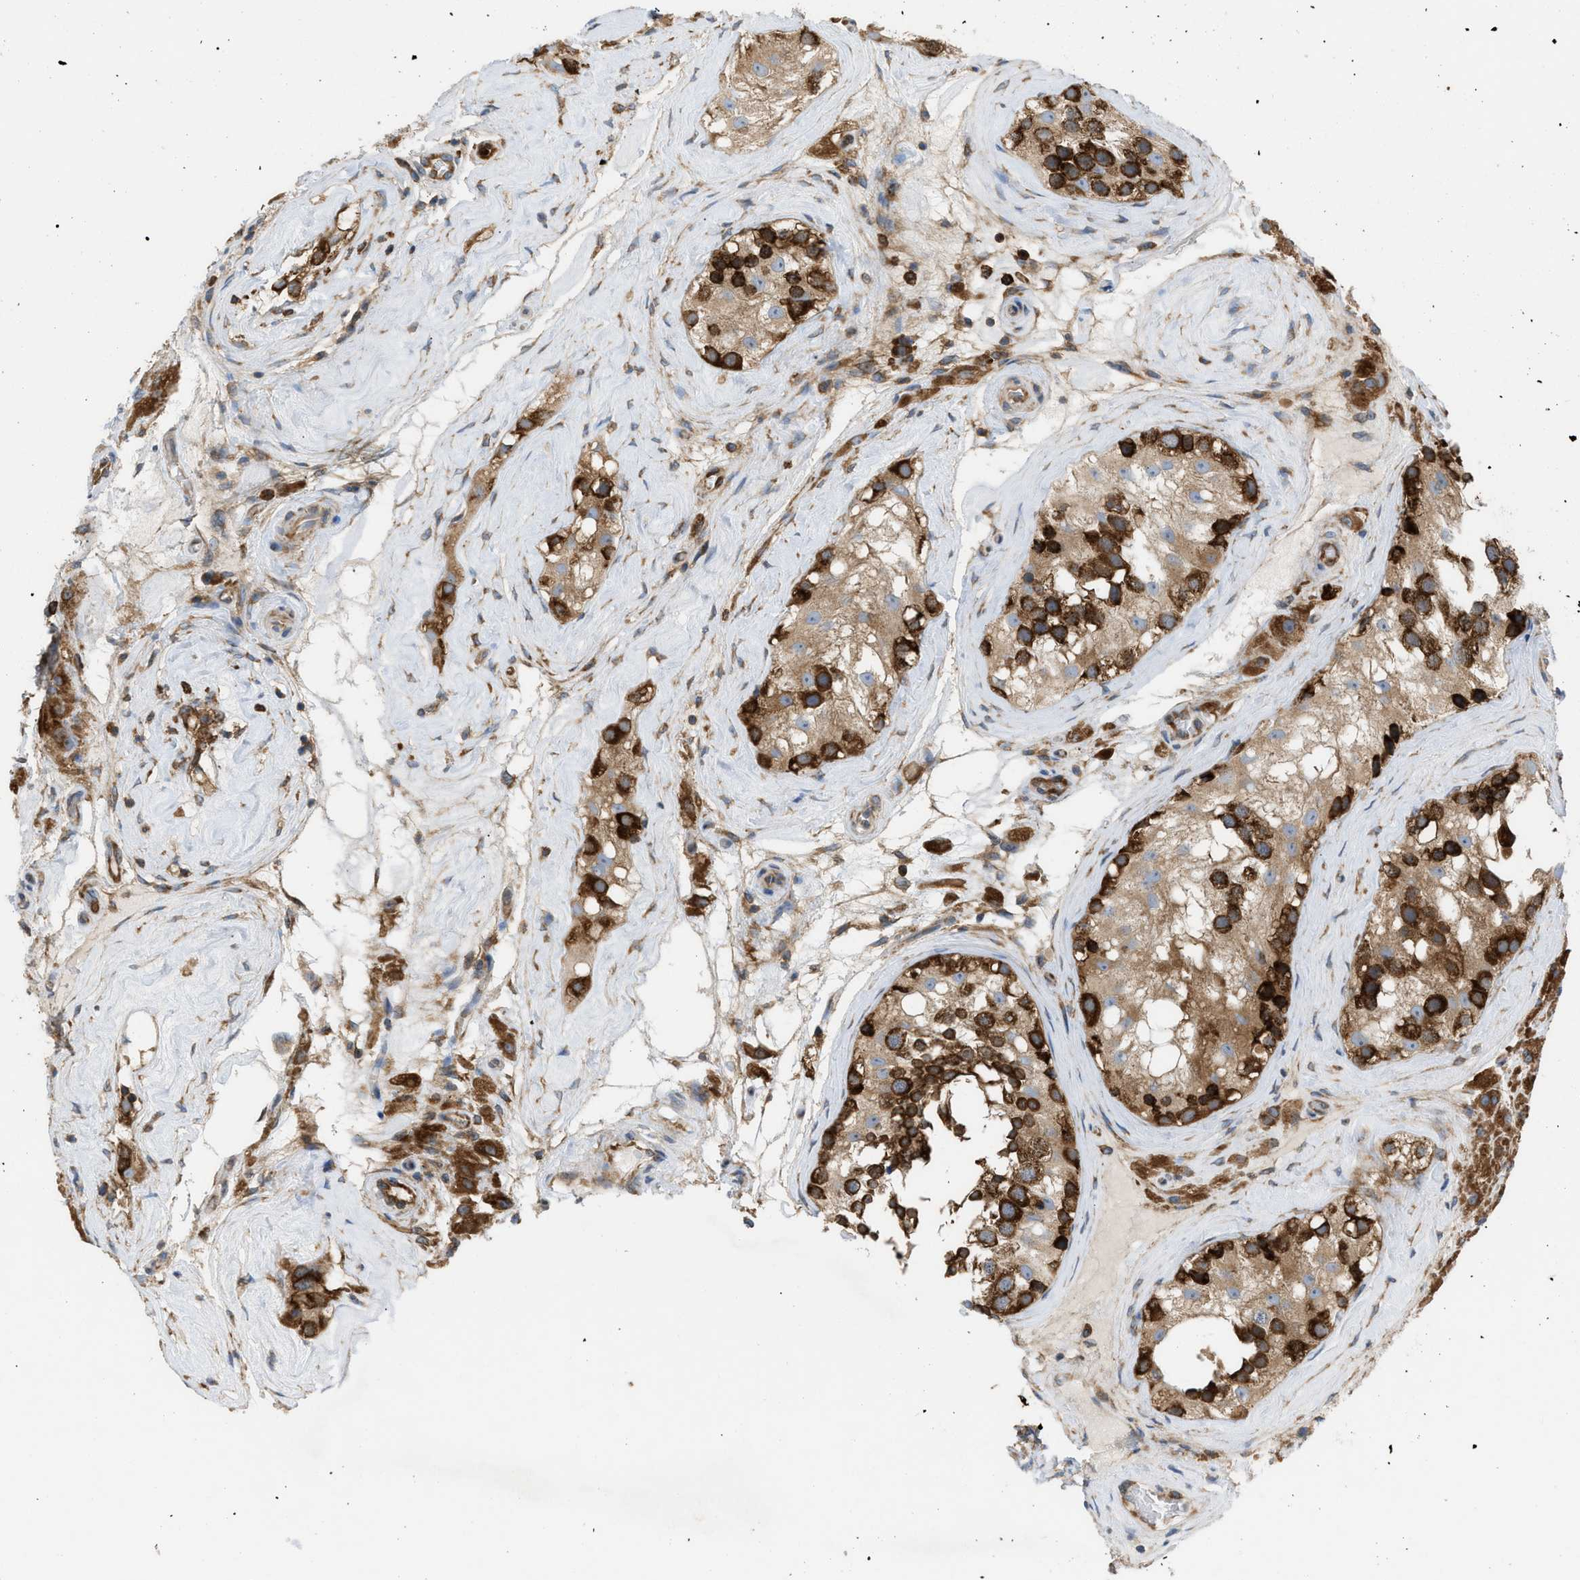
{"staining": {"intensity": "strong", "quantity": ">75%", "location": "cytoplasmic/membranous"}, "tissue": "testis", "cell_type": "Cells in seminiferous ducts", "image_type": "normal", "snomed": [{"axis": "morphology", "description": "Normal tissue, NOS"}, {"axis": "morphology", "description": "Seminoma, NOS"}, {"axis": "topography", "description": "Testis"}], "caption": "High-magnification brightfield microscopy of normal testis stained with DAB (3,3'-diaminobenzidine) (brown) and counterstained with hematoxylin (blue). cells in seminiferous ducts exhibit strong cytoplasmic/membranous staining is seen in about>75% of cells.", "gene": "GPAT4", "patient": {"sex": "male", "age": 71}}